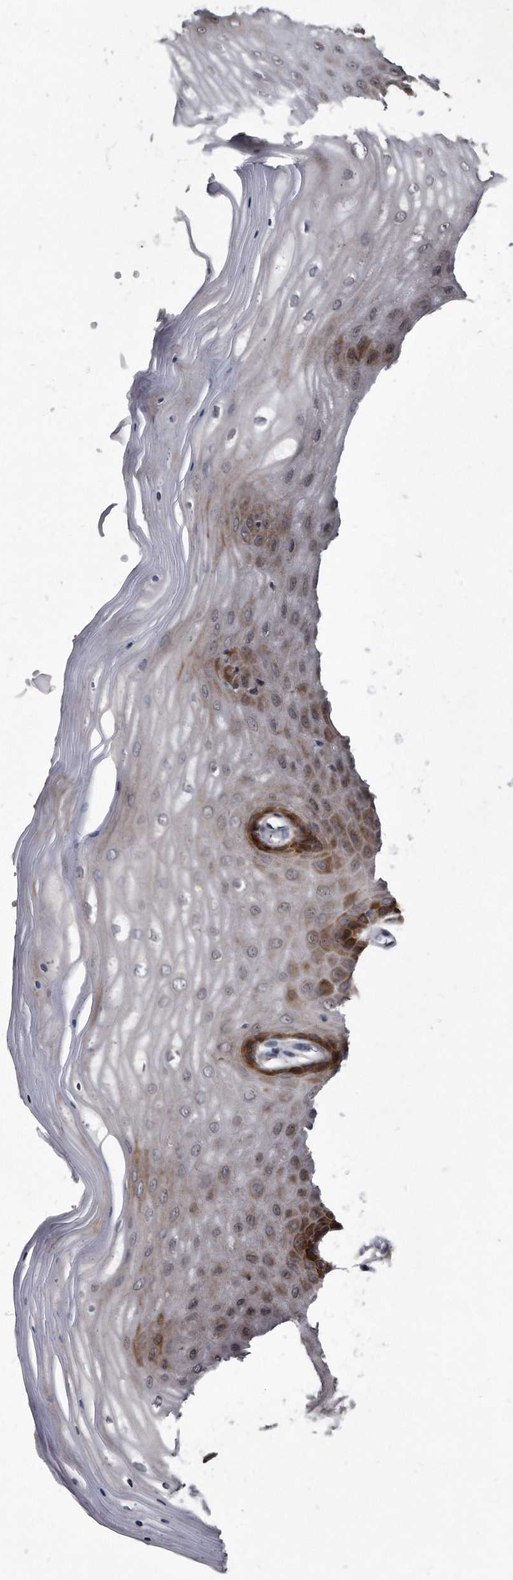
{"staining": {"intensity": "moderate", "quantity": "<25%", "location": "cytoplasmic/membranous"}, "tissue": "cervix", "cell_type": "Glandular cells", "image_type": "normal", "snomed": [{"axis": "morphology", "description": "Normal tissue, NOS"}, {"axis": "topography", "description": "Cervix"}], "caption": "The photomicrograph displays staining of normal cervix, revealing moderate cytoplasmic/membranous protein expression (brown color) within glandular cells. Using DAB (3,3'-diaminobenzidine) (brown) and hematoxylin (blue) stains, captured at high magnification using brightfield microscopy.", "gene": "KLHDC3", "patient": {"sex": "female", "age": 55}}